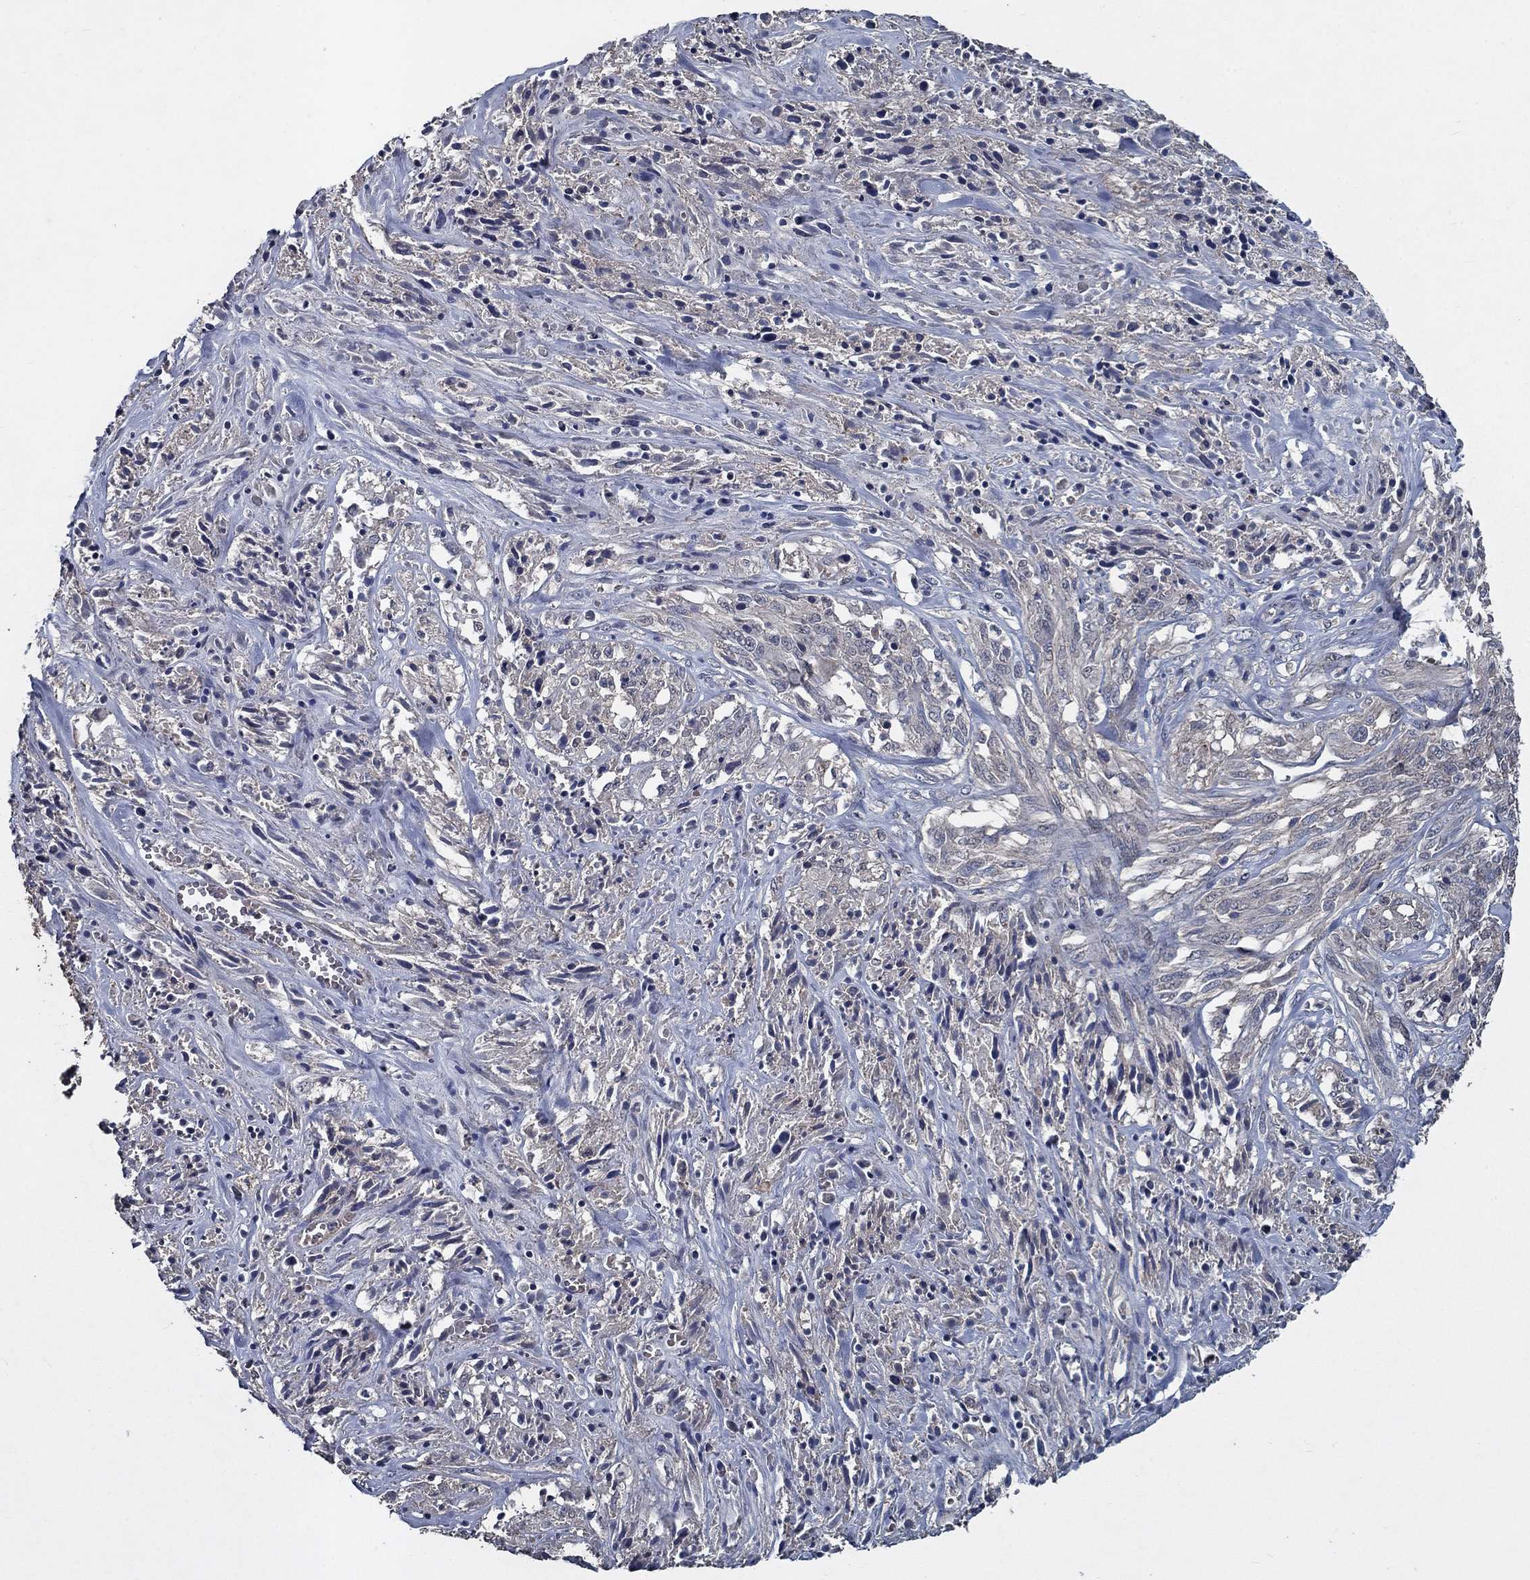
{"staining": {"intensity": "negative", "quantity": "none", "location": "none"}, "tissue": "melanoma", "cell_type": "Tumor cells", "image_type": "cancer", "snomed": [{"axis": "morphology", "description": "Malignant melanoma, NOS"}, {"axis": "topography", "description": "Skin"}], "caption": "The photomicrograph shows no significant expression in tumor cells of malignant melanoma.", "gene": "SLC44A1", "patient": {"sex": "female", "age": 91}}